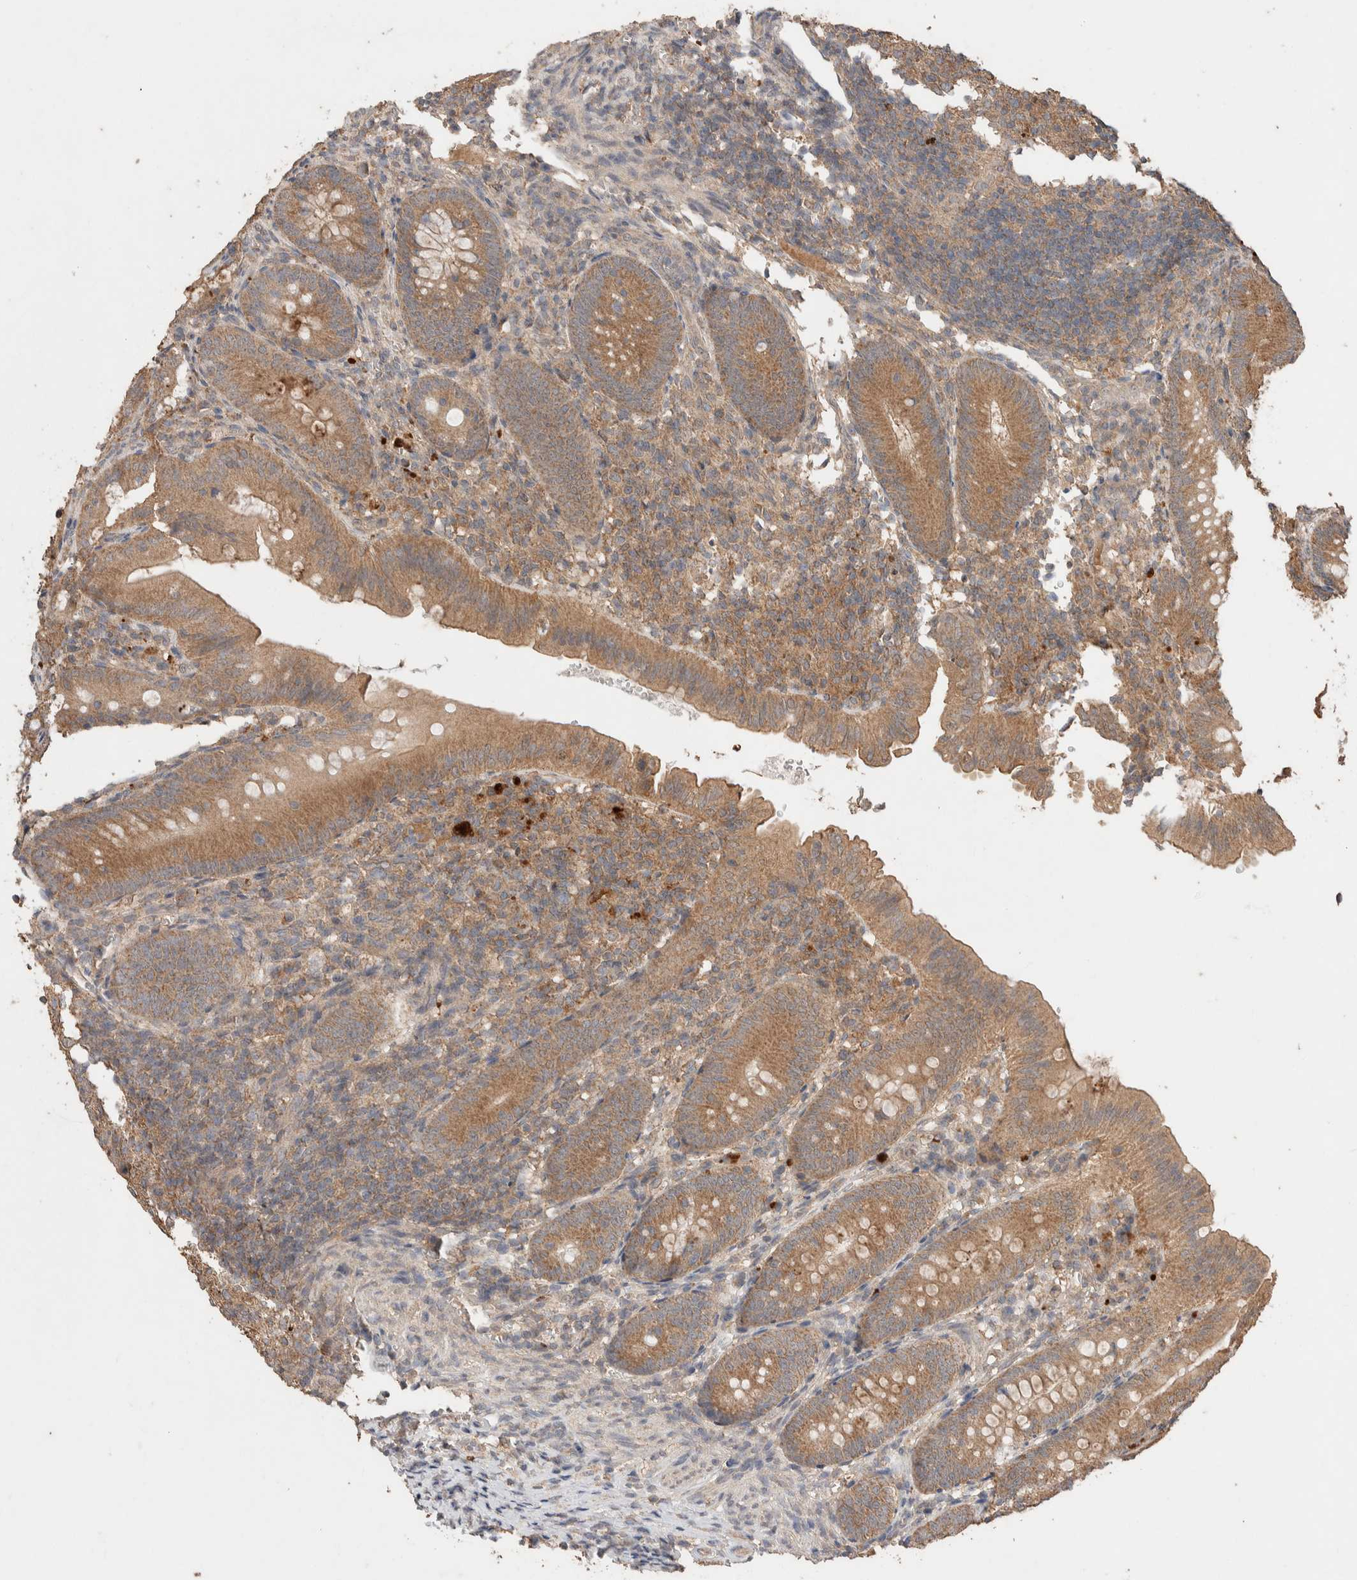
{"staining": {"intensity": "weak", "quantity": ">75%", "location": "cytoplasmic/membranous"}, "tissue": "appendix", "cell_type": "Glandular cells", "image_type": "normal", "snomed": [{"axis": "morphology", "description": "Normal tissue, NOS"}, {"axis": "topography", "description": "Appendix"}], "caption": "Protein staining exhibits weak cytoplasmic/membranous staining in about >75% of glandular cells in benign appendix. (DAB = brown stain, brightfield microscopy at high magnification).", "gene": "KCNJ5", "patient": {"sex": "male", "age": 1}}